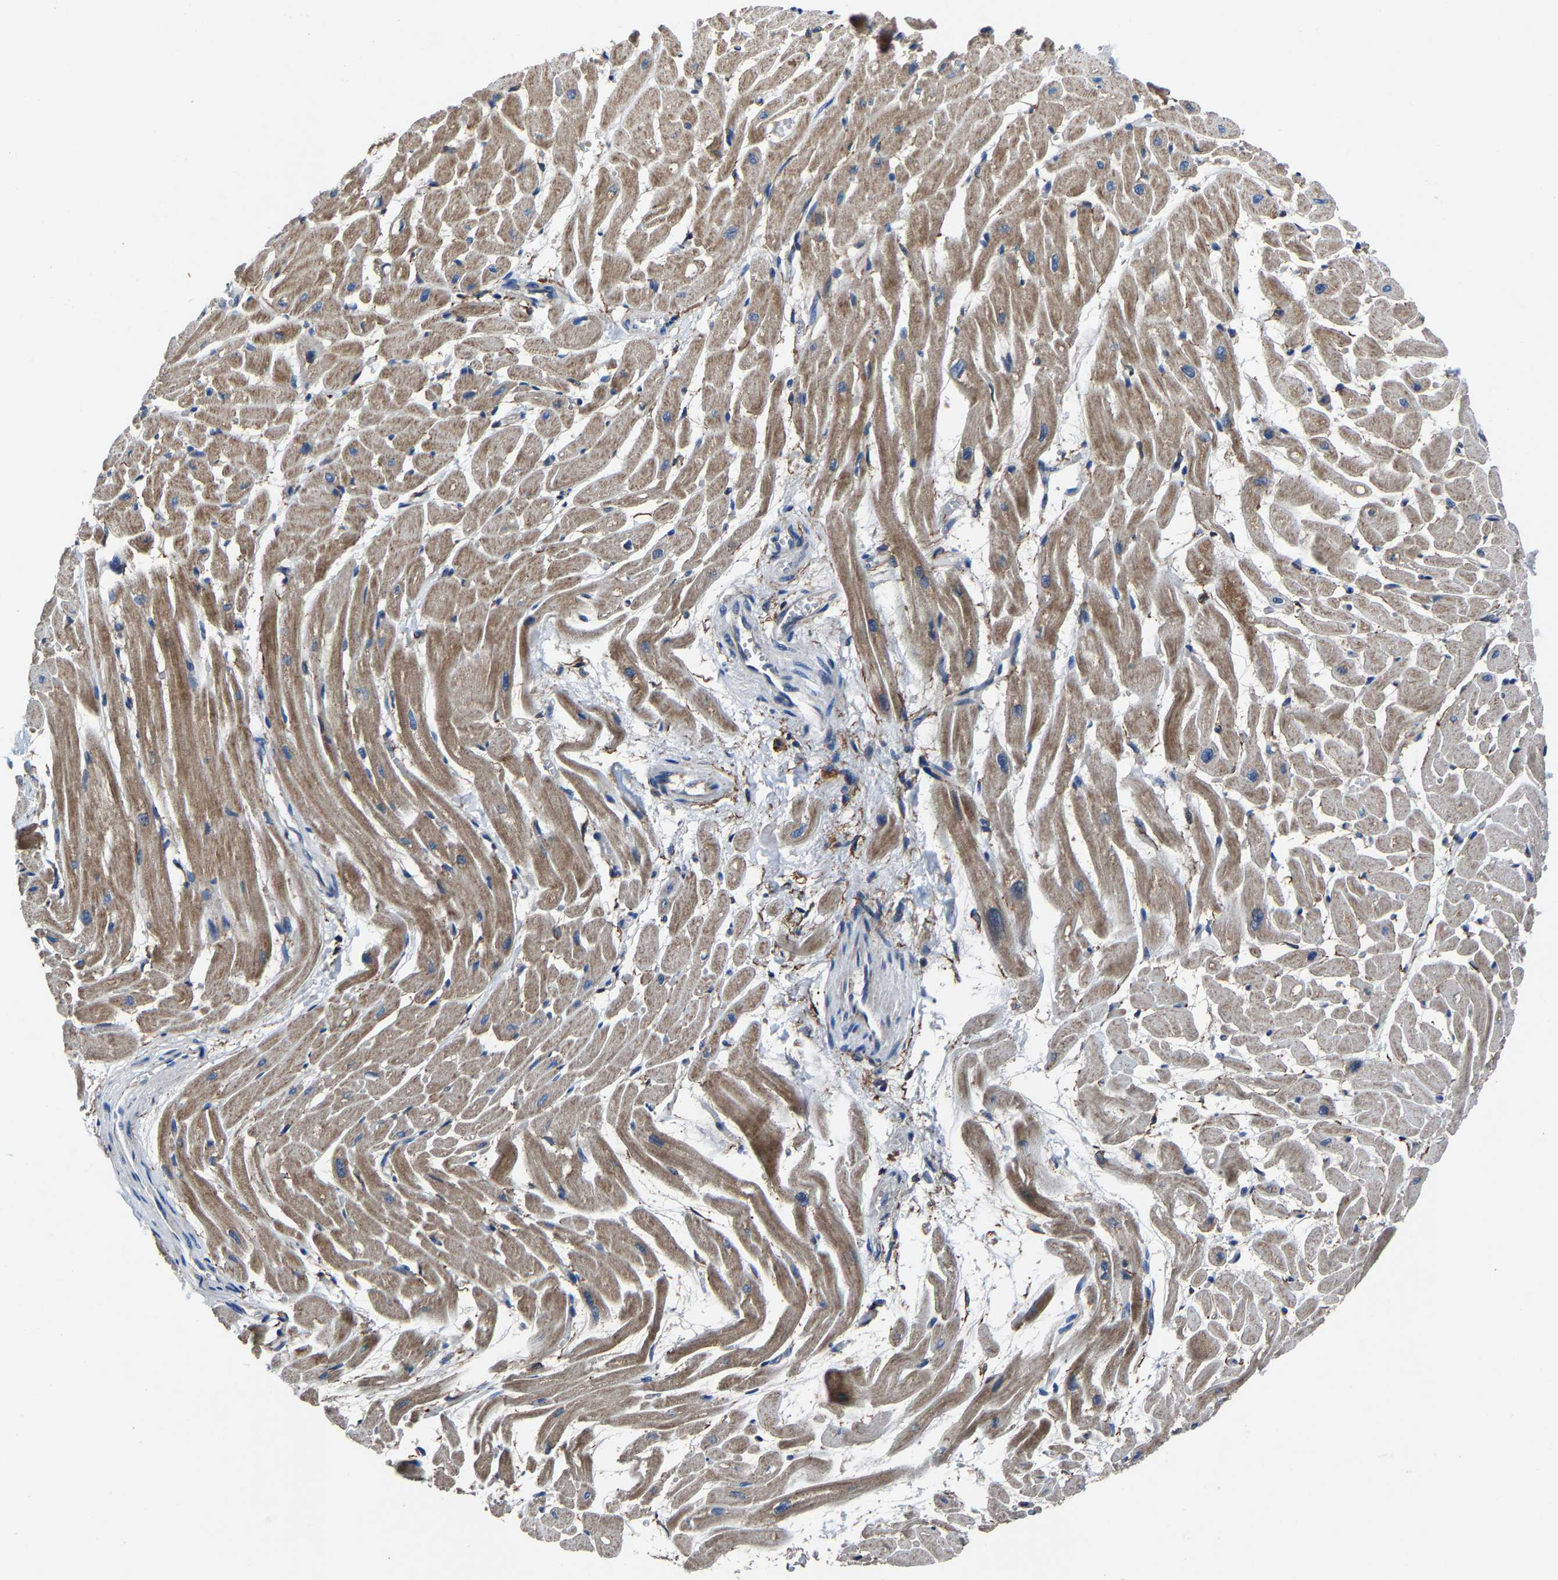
{"staining": {"intensity": "moderate", "quantity": ">75%", "location": "cytoplasmic/membranous"}, "tissue": "heart muscle", "cell_type": "Cardiomyocytes", "image_type": "normal", "snomed": [{"axis": "morphology", "description": "Normal tissue, NOS"}, {"axis": "topography", "description": "Heart"}], "caption": "Benign heart muscle was stained to show a protein in brown. There is medium levels of moderate cytoplasmic/membranous expression in about >75% of cardiomyocytes.", "gene": "KIAA1958", "patient": {"sex": "male", "age": 45}}